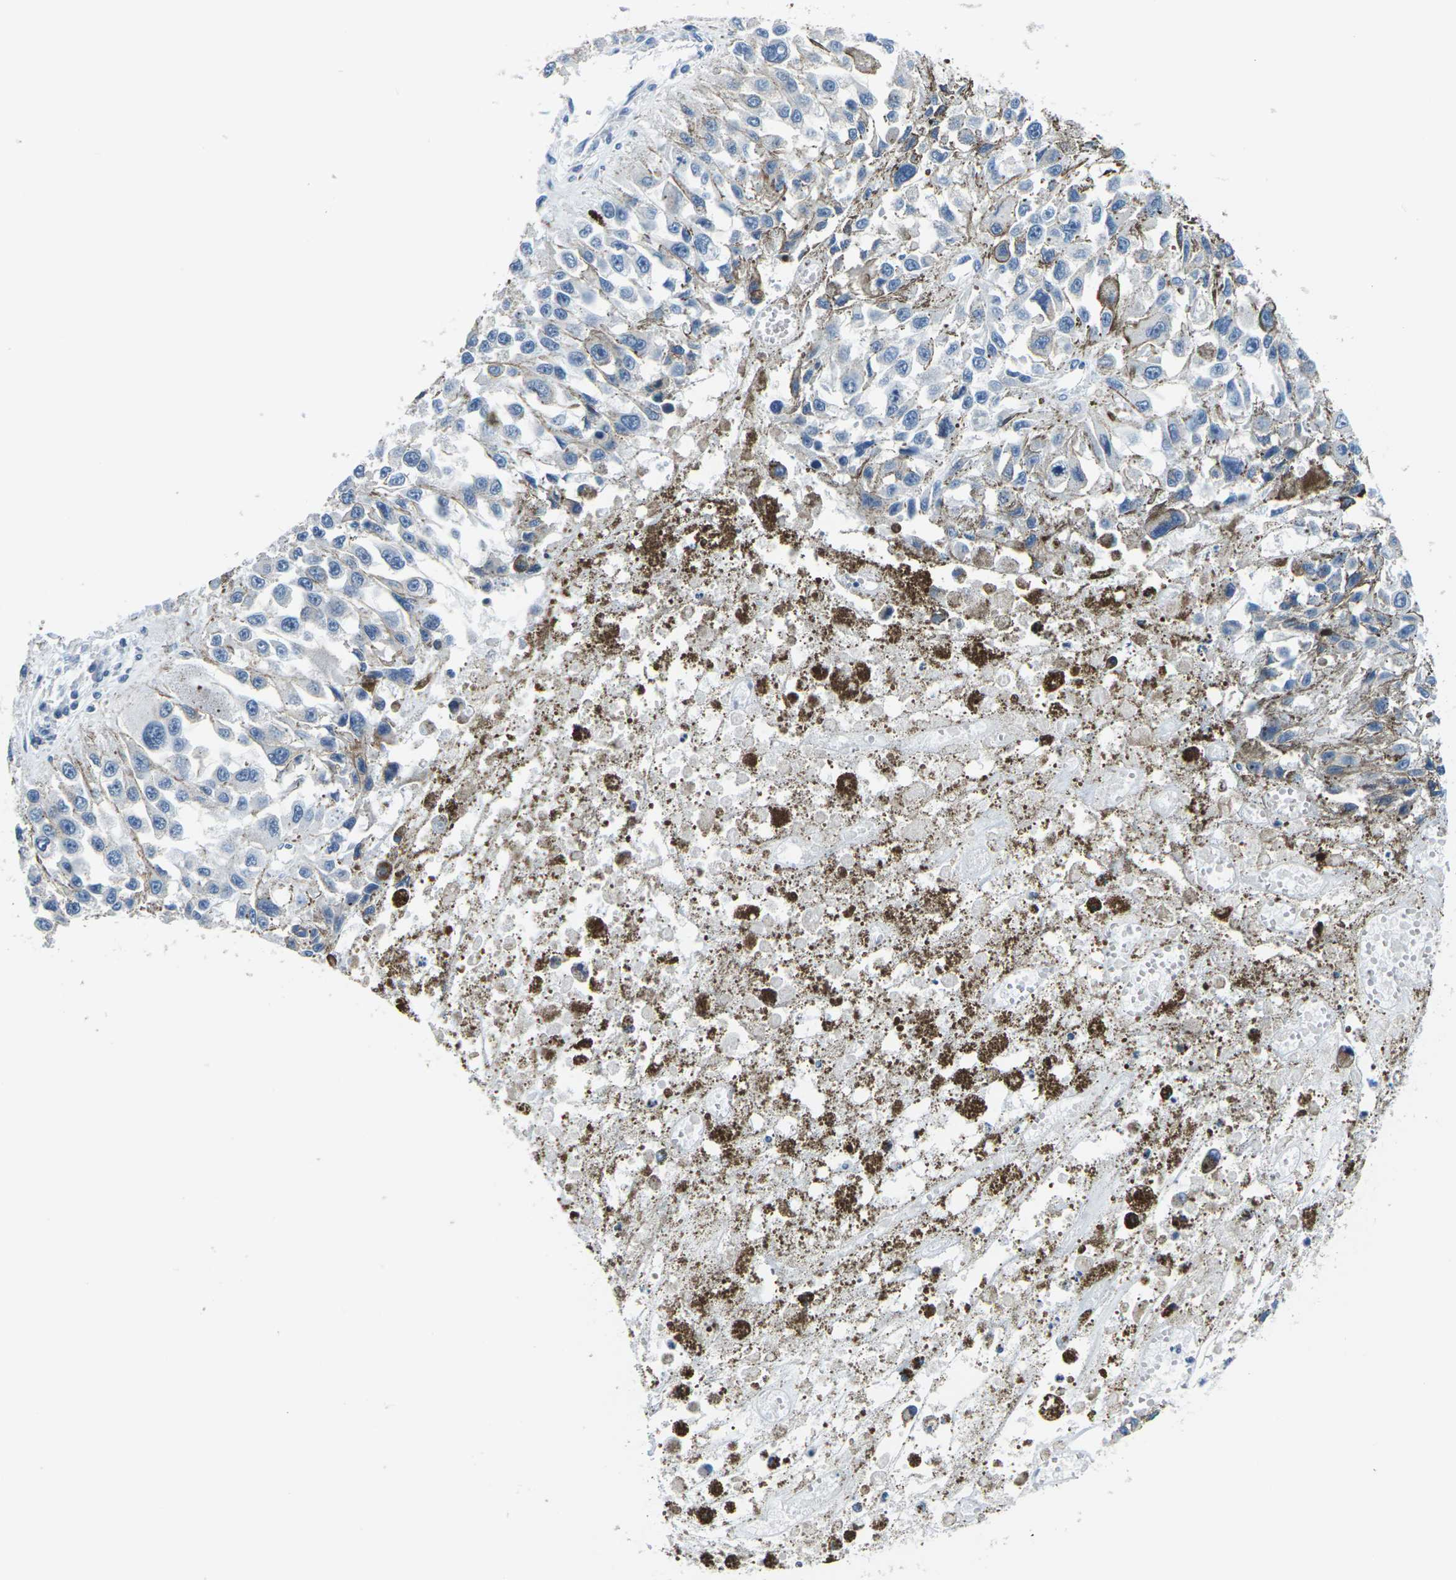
{"staining": {"intensity": "negative", "quantity": "none", "location": "none"}, "tissue": "melanoma", "cell_type": "Tumor cells", "image_type": "cancer", "snomed": [{"axis": "morphology", "description": "Malignant melanoma, Metastatic site"}, {"axis": "topography", "description": "Lymph node"}], "caption": "A photomicrograph of human malignant melanoma (metastatic site) is negative for staining in tumor cells.", "gene": "UMOD", "patient": {"sex": "male", "age": 59}}